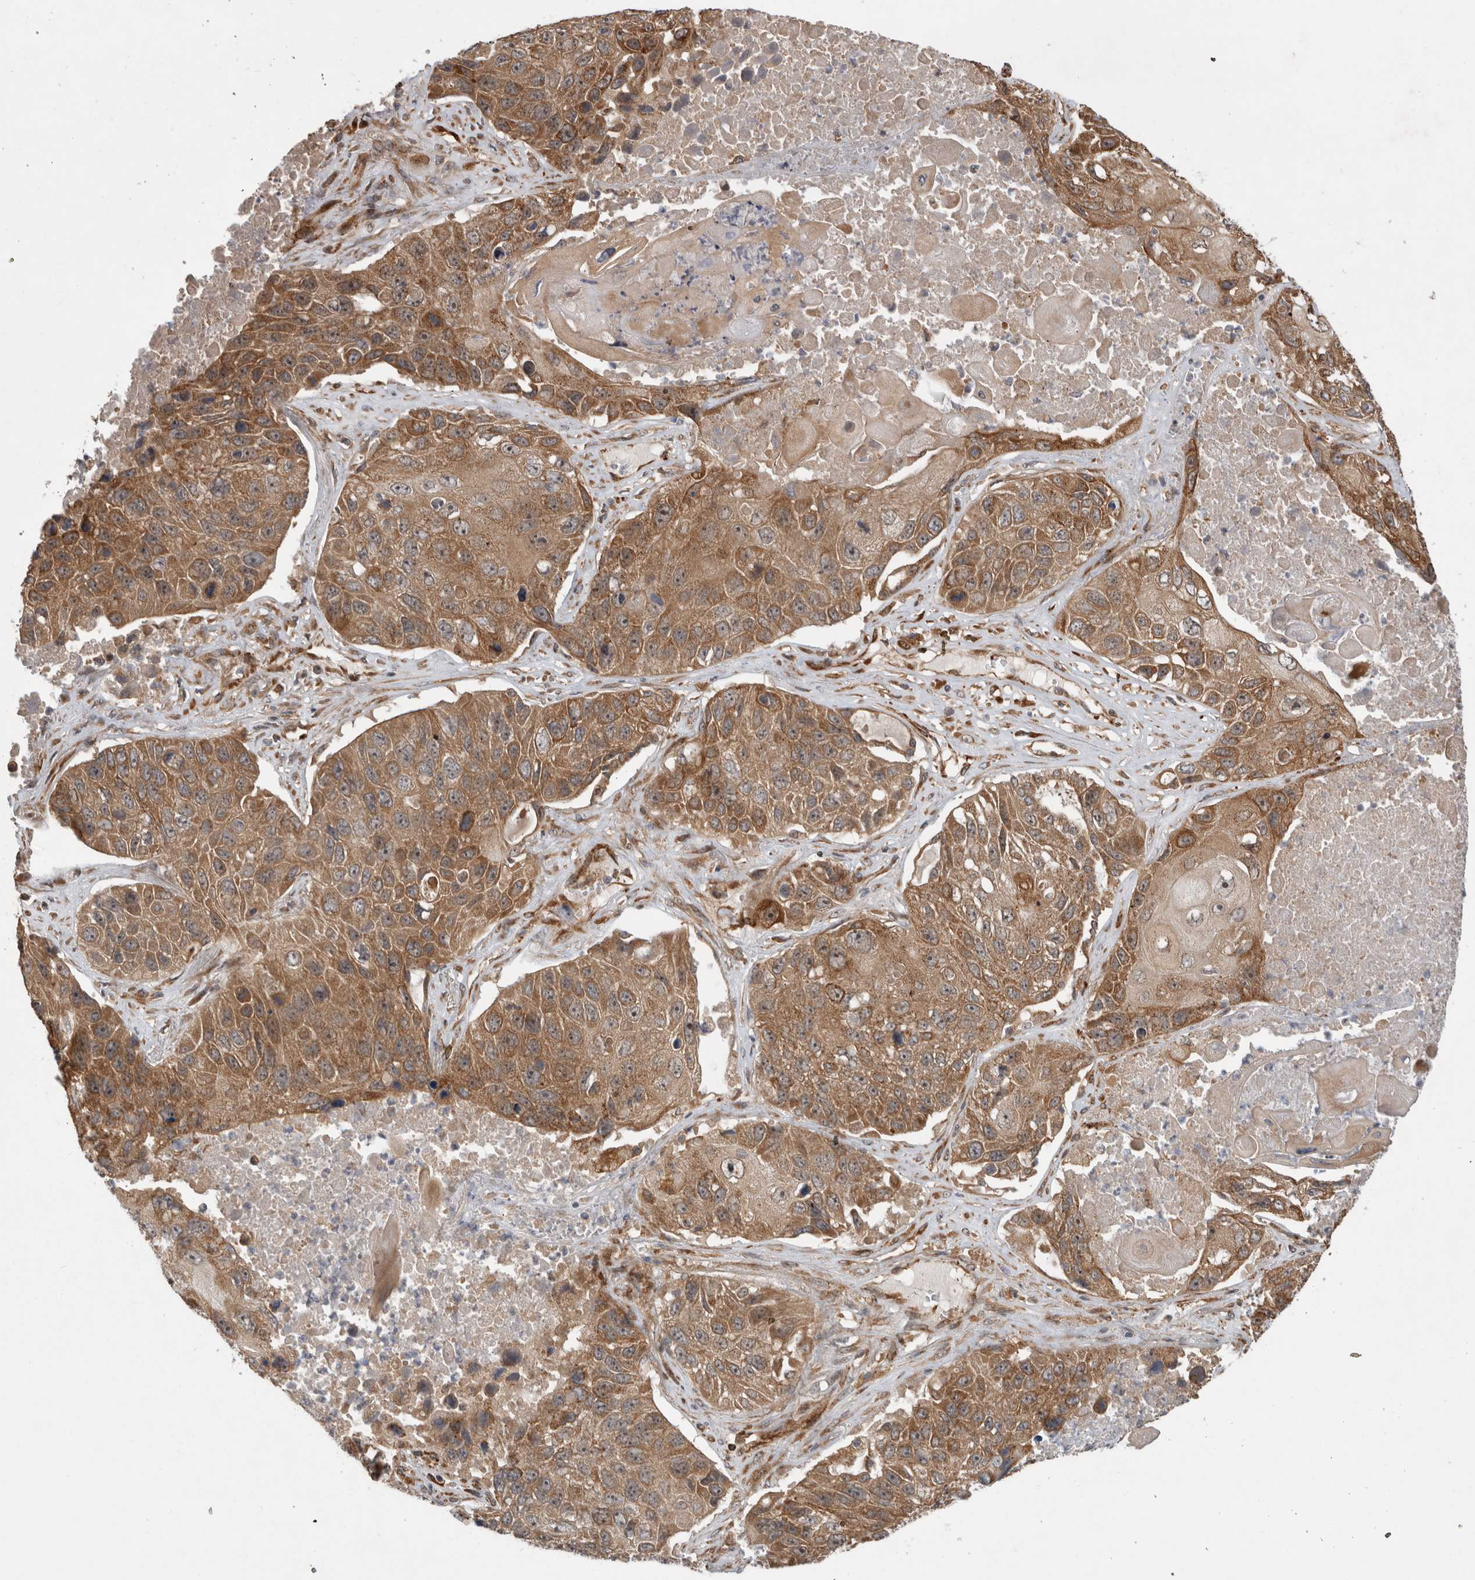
{"staining": {"intensity": "moderate", "quantity": ">75%", "location": "cytoplasmic/membranous"}, "tissue": "lung cancer", "cell_type": "Tumor cells", "image_type": "cancer", "snomed": [{"axis": "morphology", "description": "Squamous cell carcinoma, NOS"}, {"axis": "topography", "description": "Lung"}], "caption": "A photomicrograph of human lung squamous cell carcinoma stained for a protein demonstrates moderate cytoplasmic/membranous brown staining in tumor cells.", "gene": "TUBD1", "patient": {"sex": "male", "age": 61}}